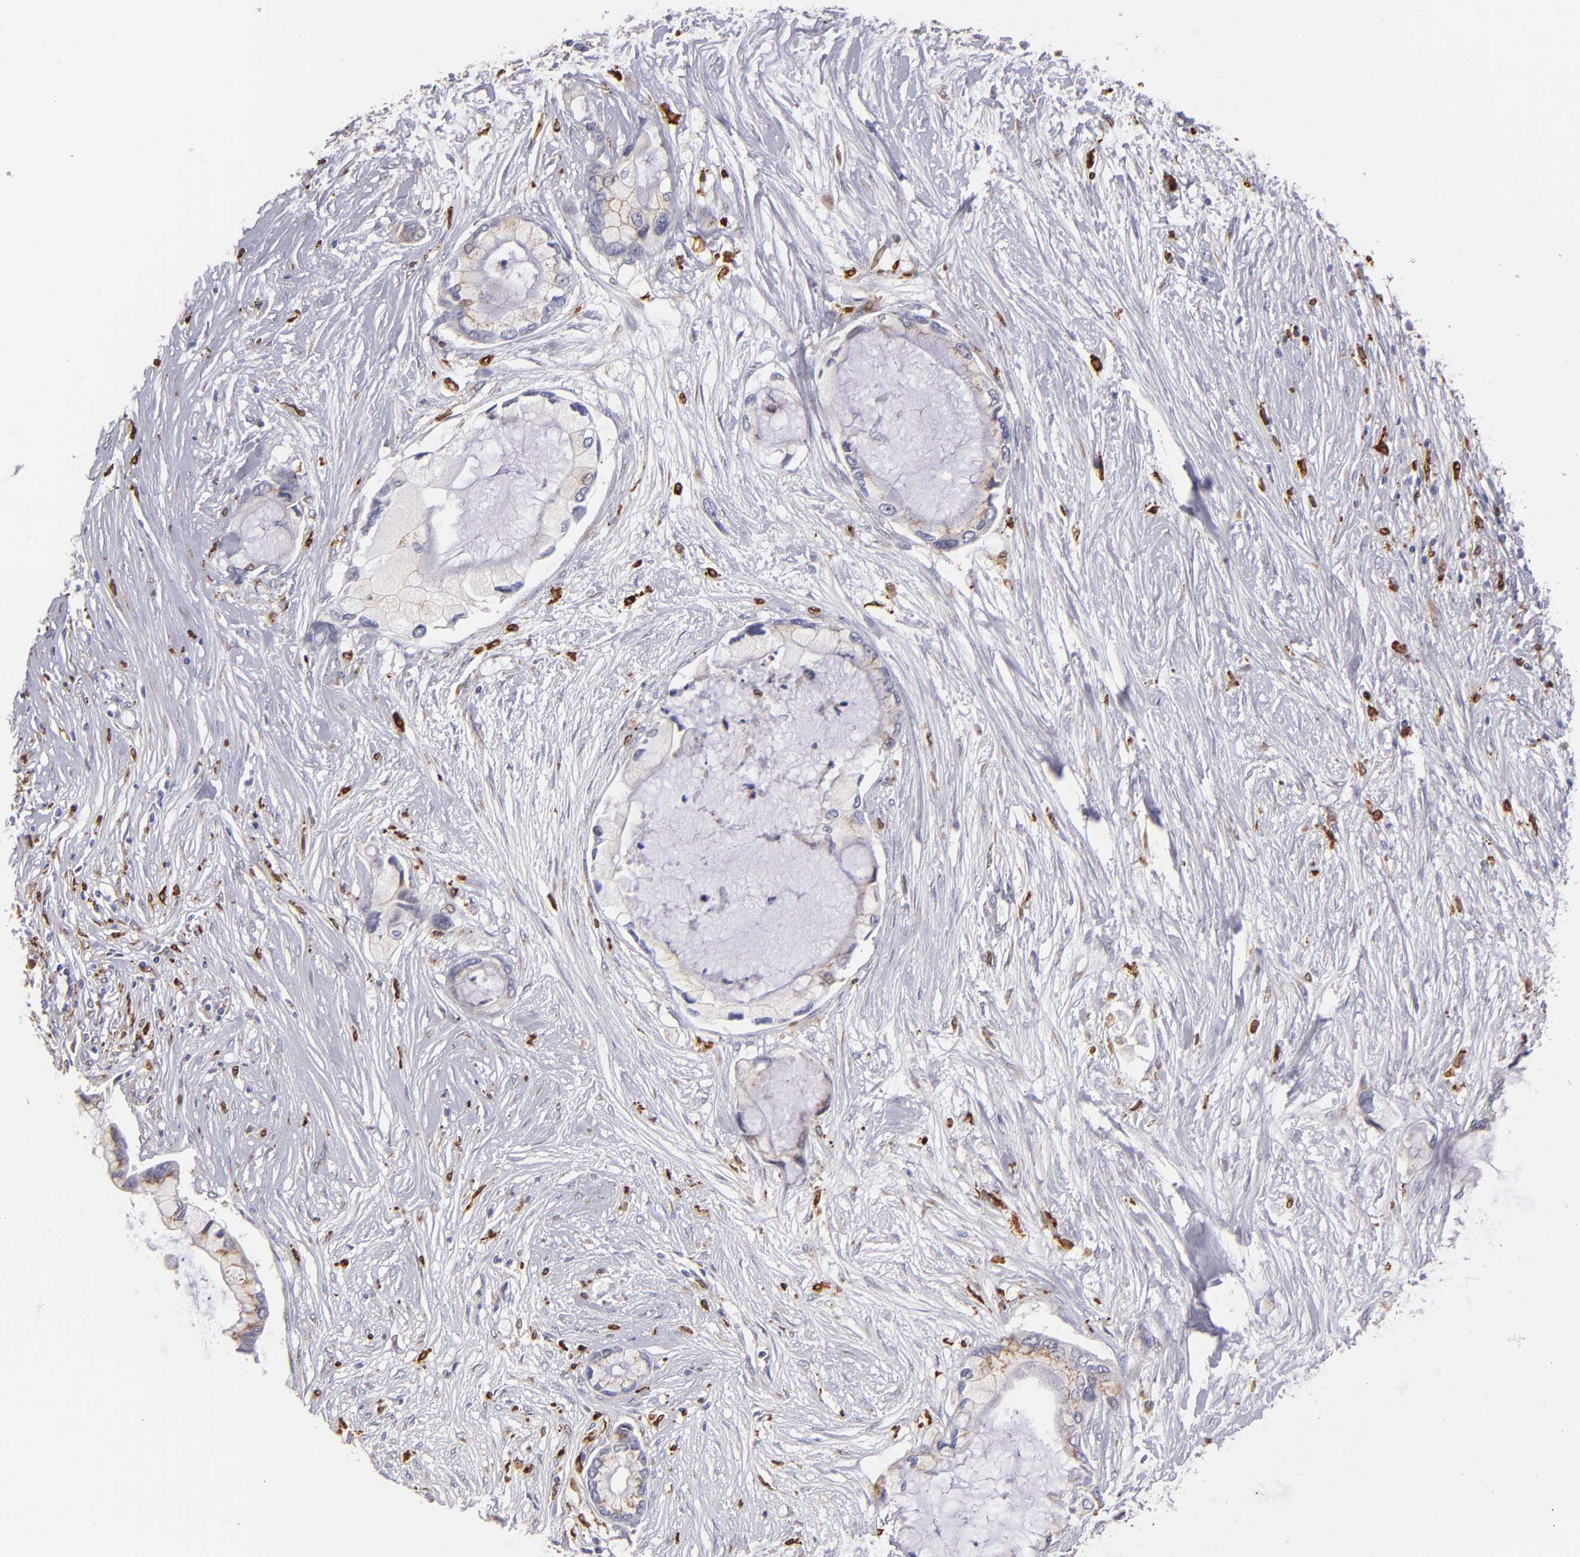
{"staining": {"intensity": "moderate", "quantity": "25%-75%", "location": "cytoplasmic/membranous"}, "tissue": "pancreatic cancer", "cell_type": "Tumor cells", "image_type": "cancer", "snomed": [{"axis": "morphology", "description": "Adenocarcinoma, NOS"}, {"axis": "topography", "description": "Pancreas"}], "caption": "This photomicrograph demonstrates immunohistochemistry (IHC) staining of pancreatic adenocarcinoma, with medium moderate cytoplasmic/membranous staining in approximately 25%-75% of tumor cells.", "gene": "PTGS1", "patient": {"sex": "female", "age": 59}}